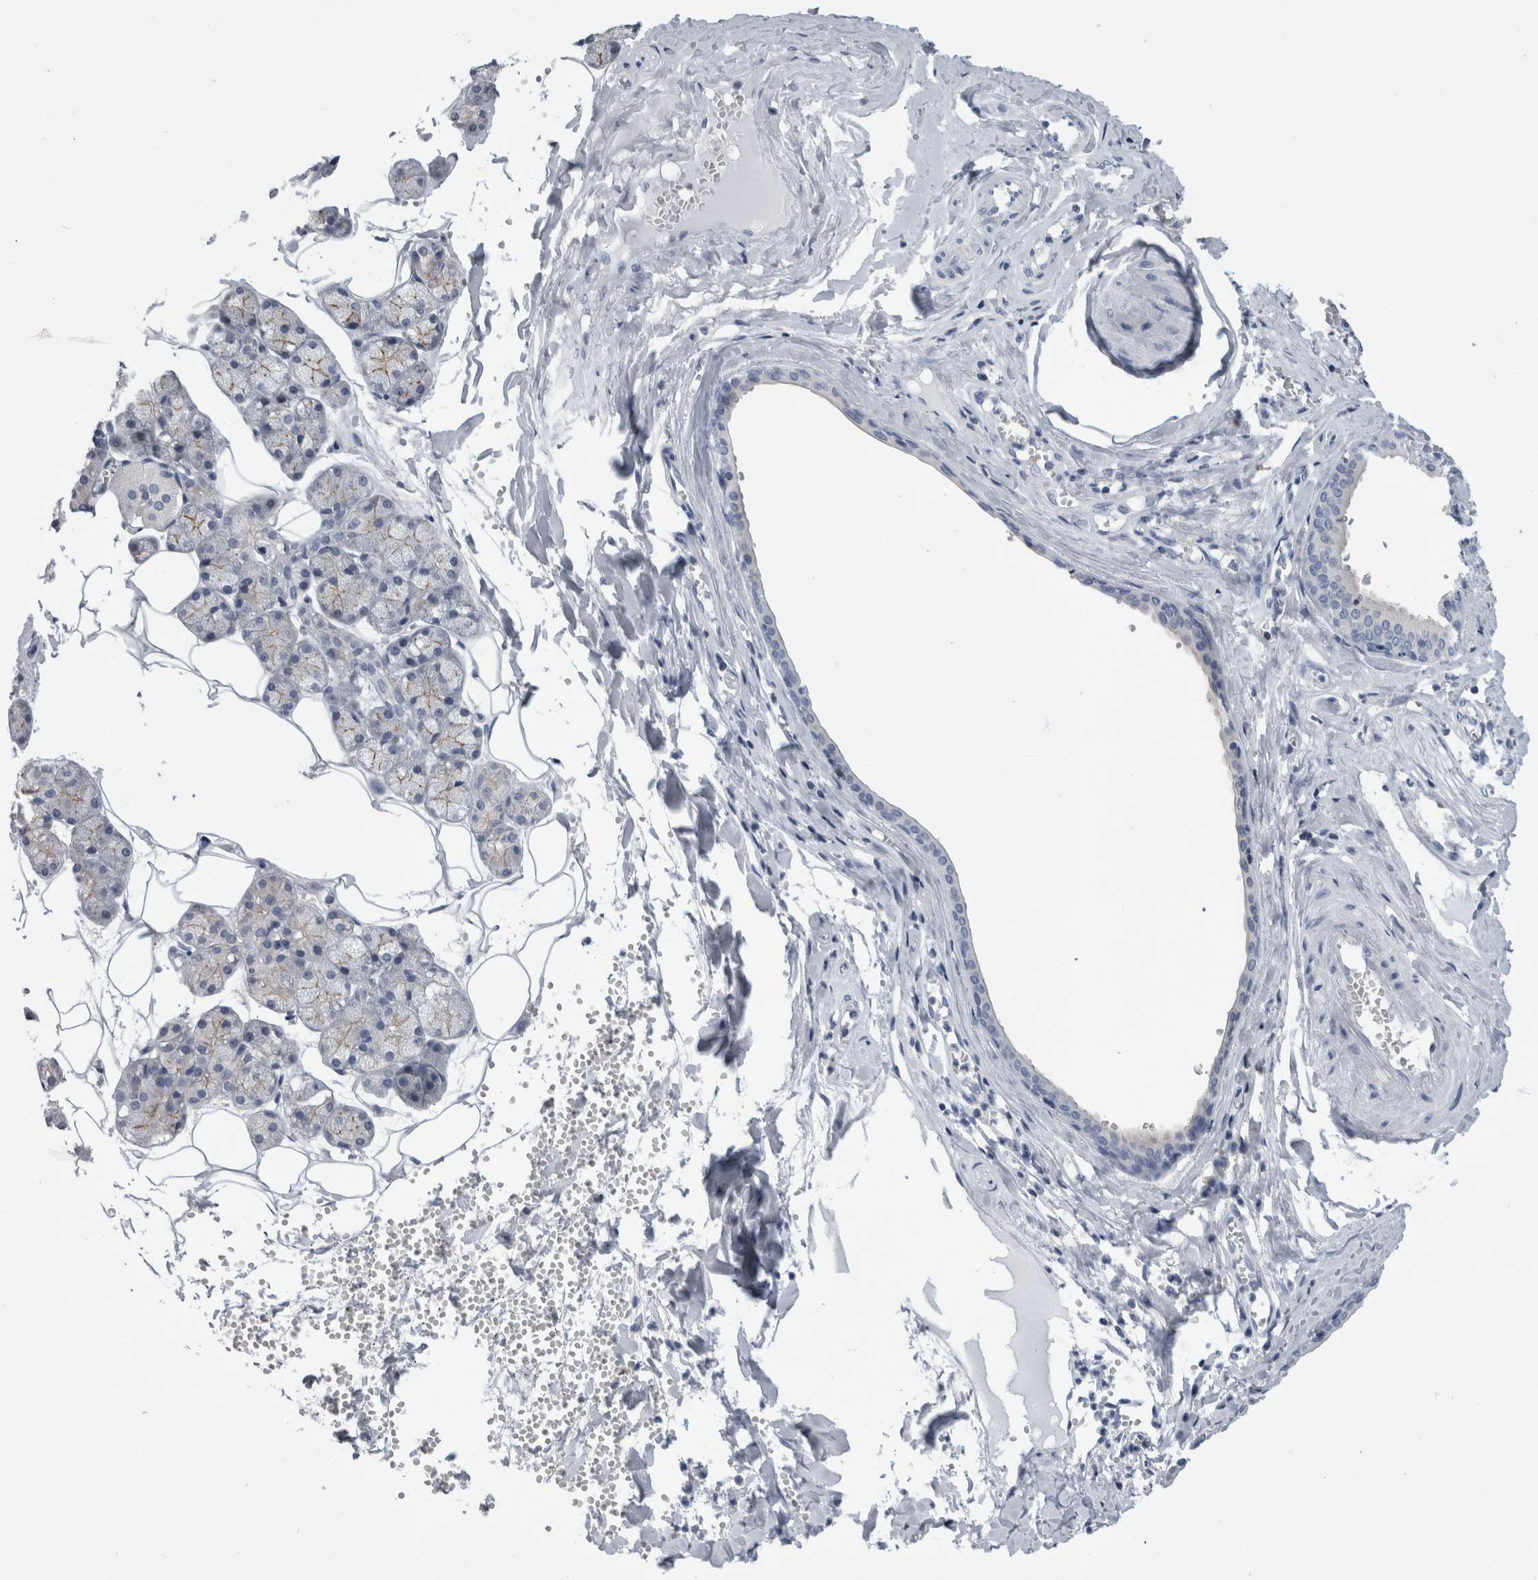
{"staining": {"intensity": "moderate", "quantity": "<25%", "location": "cytoplasmic/membranous"}, "tissue": "salivary gland", "cell_type": "Glandular cells", "image_type": "normal", "snomed": [{"axis": "morphology", "description": "Normal tissue, NOS"}, {"axis": "topography", "description": "Salivary gland"}], "caption": "Salivary gland stained with DAB (3,3'-diaminobenzidine) immunohistochemistry (IHC) exhibits low levels of moderate cytoplasmic/membranous staining in about <25% of glandular cells. The staining was performed using DAB, with brown indicating positive protein expression. Nuclei are stained blue with hematoxylin.", "gene": "ANKFY1", "patient": {"sex": "male", "age": 62}}